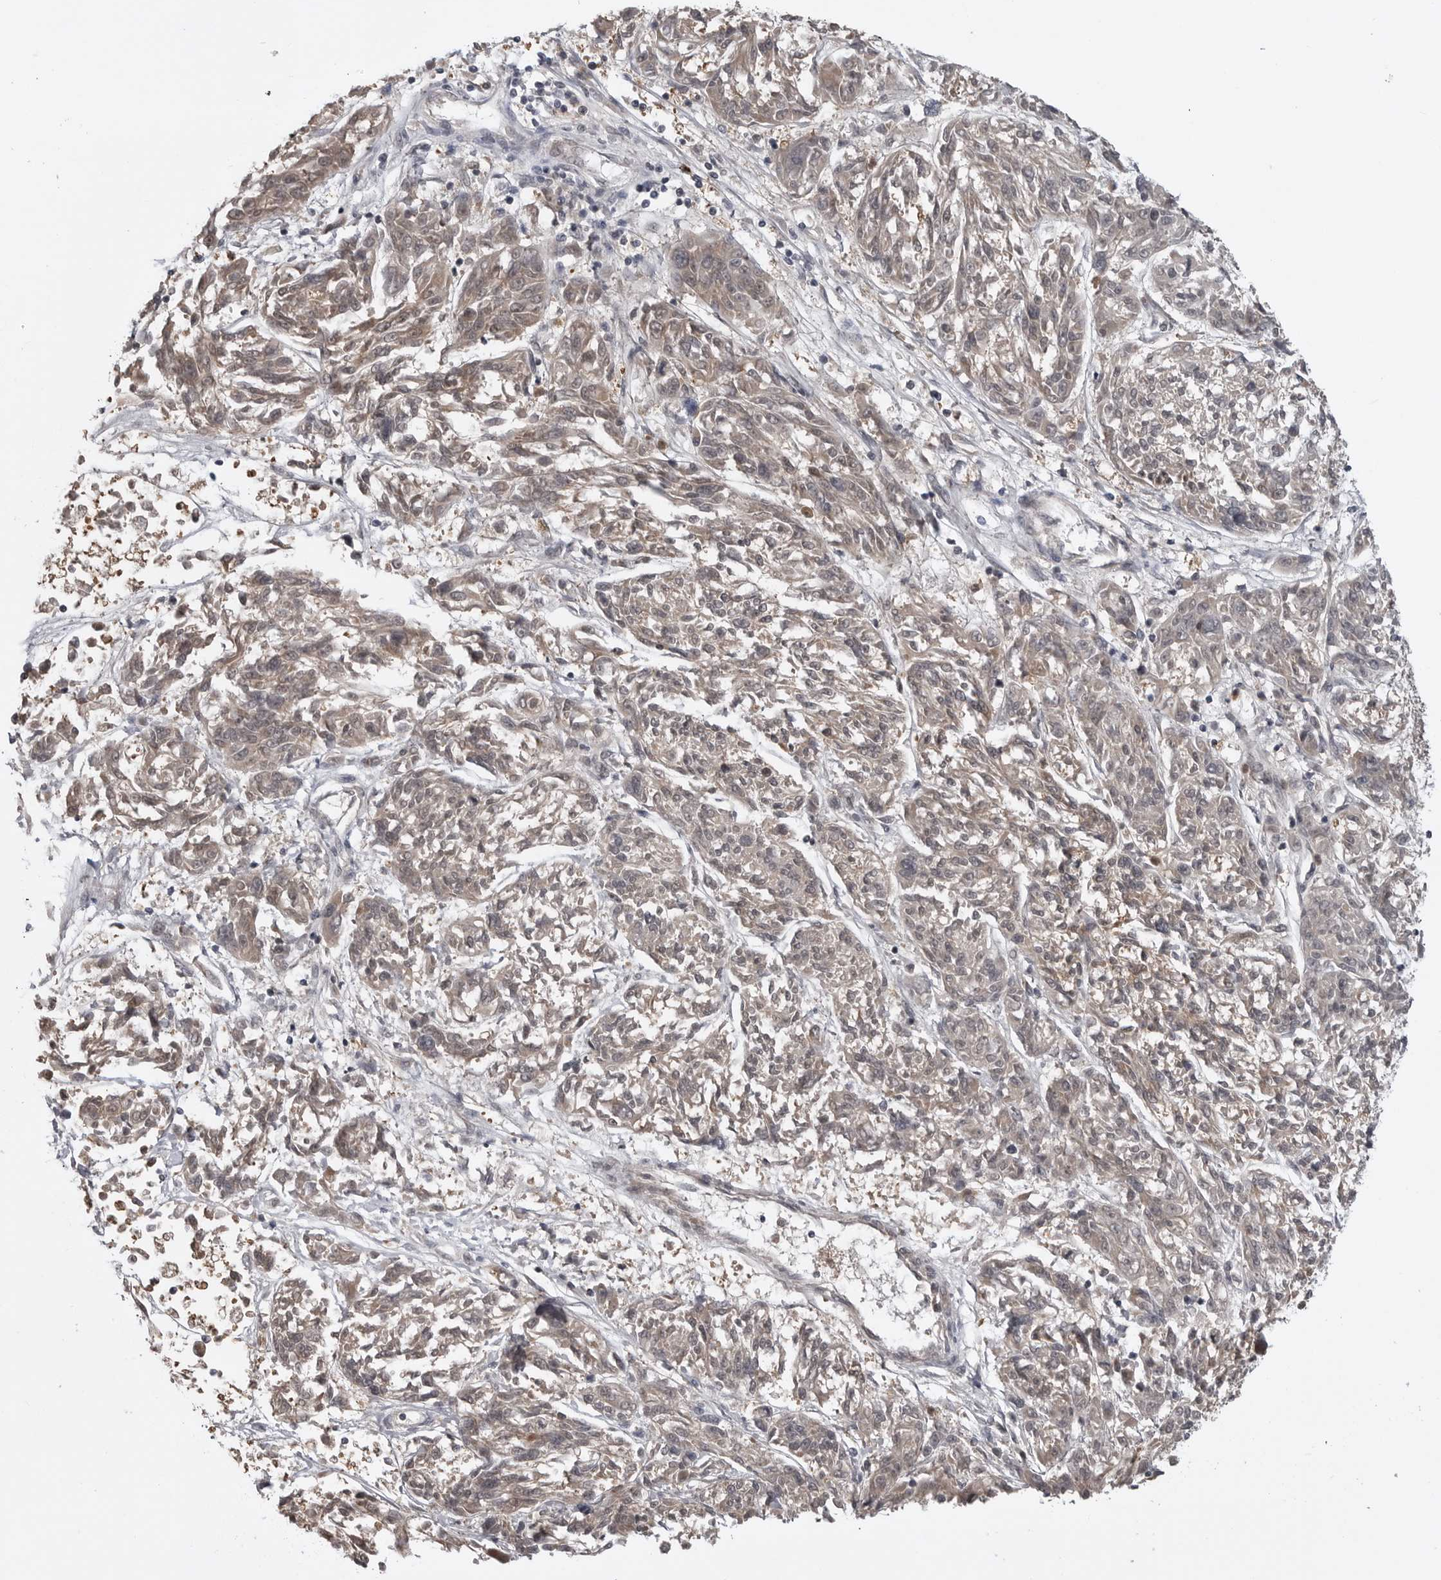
{"staining": {"intensity": "weak", "quantity": ">75%", "location": "cytoplasmic/membranous"}, "tissue": "melanoma", "cell_type": "Tumor cells", "image_type": "cancer", "snomed": [{"axis": "morphology", "description": "Malignant melanoma, NOS"}, {"axis": "topography", "description": "Skin"}], "caption": "The image shows immunohistochemical staining of malignant melanoma. There is weak cytoplasmic/membranous expression is seen in approximately >75% of tumor cells.", "gene": "FAAP100", "patient": {"sex": "male", "age": 53}}